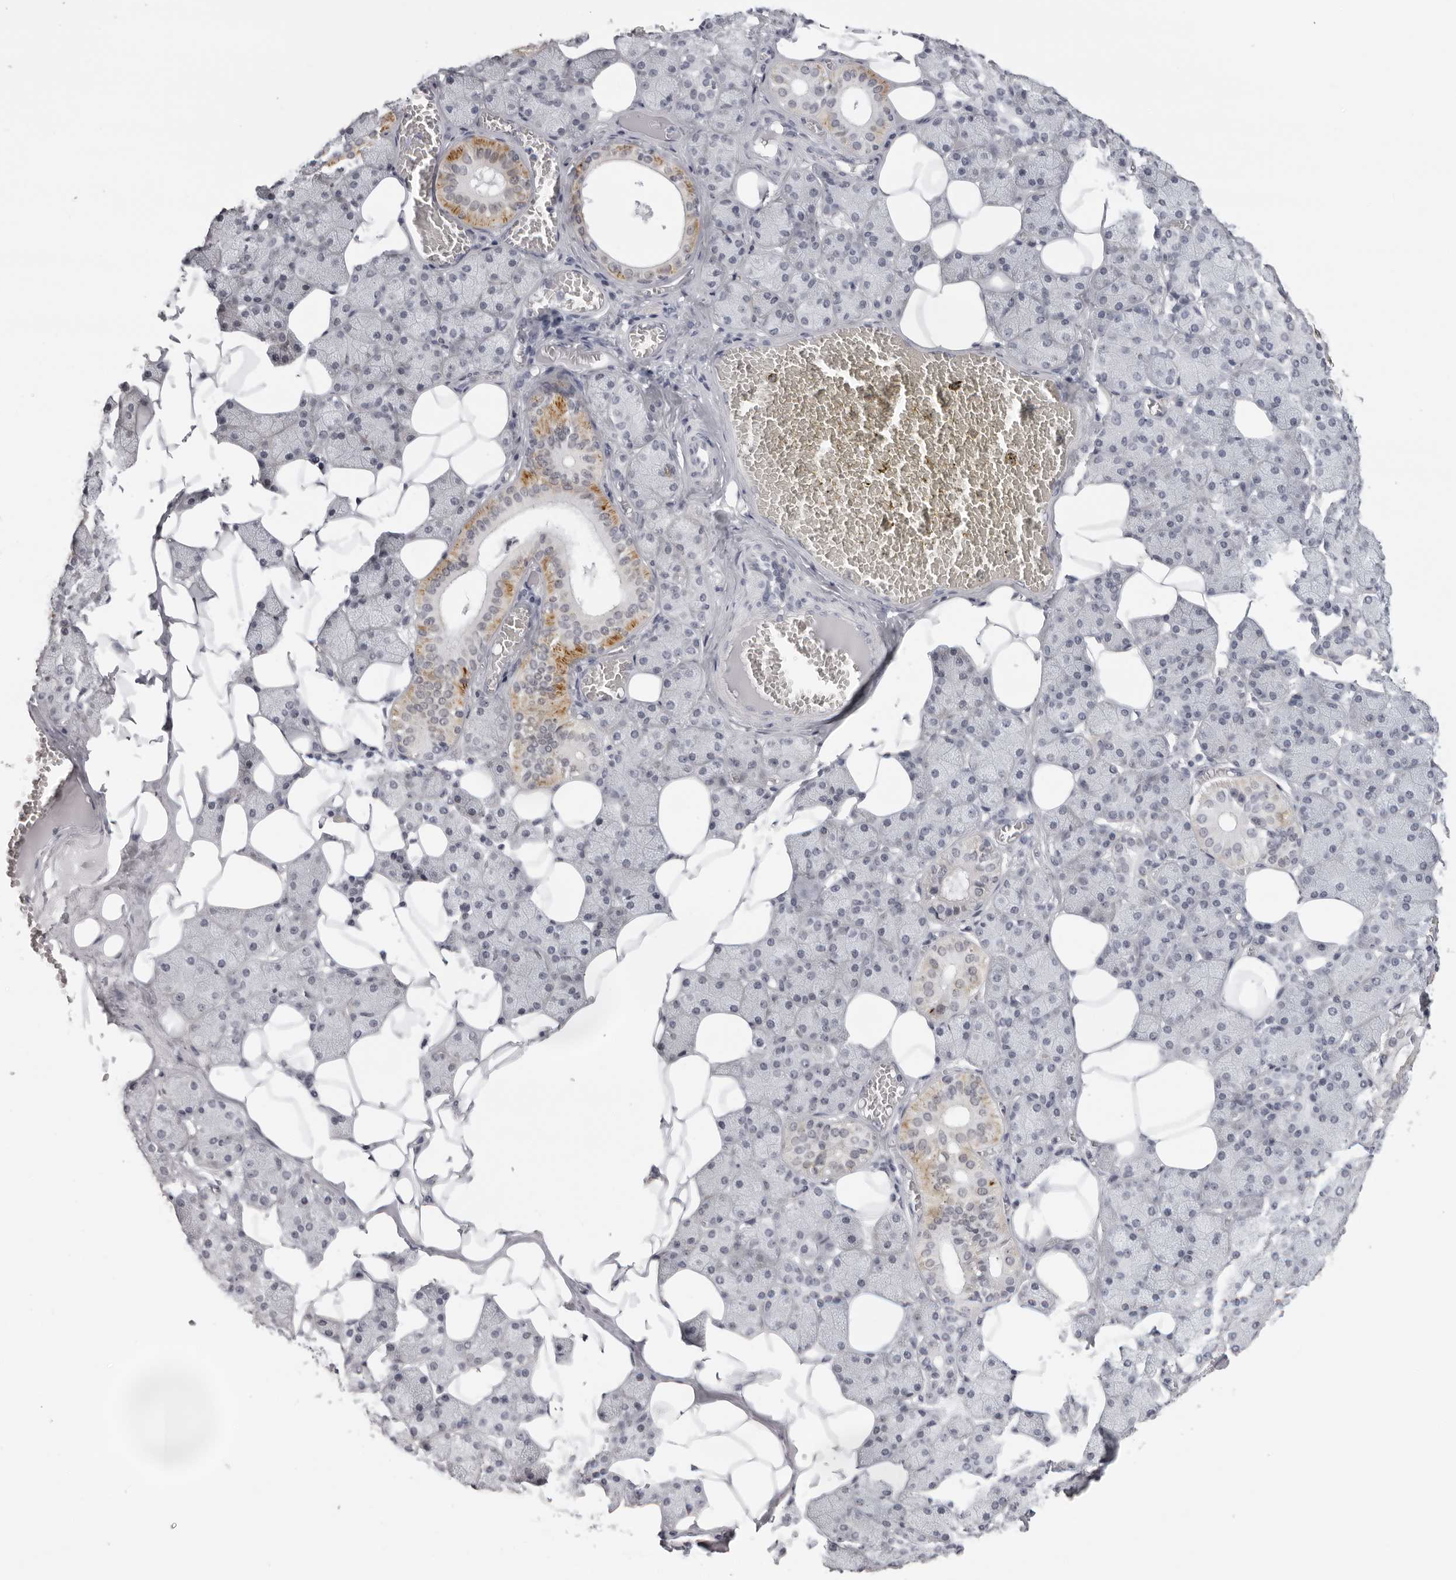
{"staining": {"intensity": "moderate", "quantity": "<25%", "location": "cytoplasmic/membranous"}, "tissue": "salivary gland", "cell_type": "Glandular cells", "image_type": "normal", "snomed": [{"axis": "morphology", "description": "Normal tissue, NOS"}, {"axis": "topography", "description": "Salivary gland"}], "caption": "An immunohistochemistry (IHC) image of benign tissue is shown. Protein staining in brown highlights moderate cytoplasmic/membranous positivity in salivary gland within glandular cells.", "gene": "DNALI1", "patient": {"sex": "female", "age": 33}}